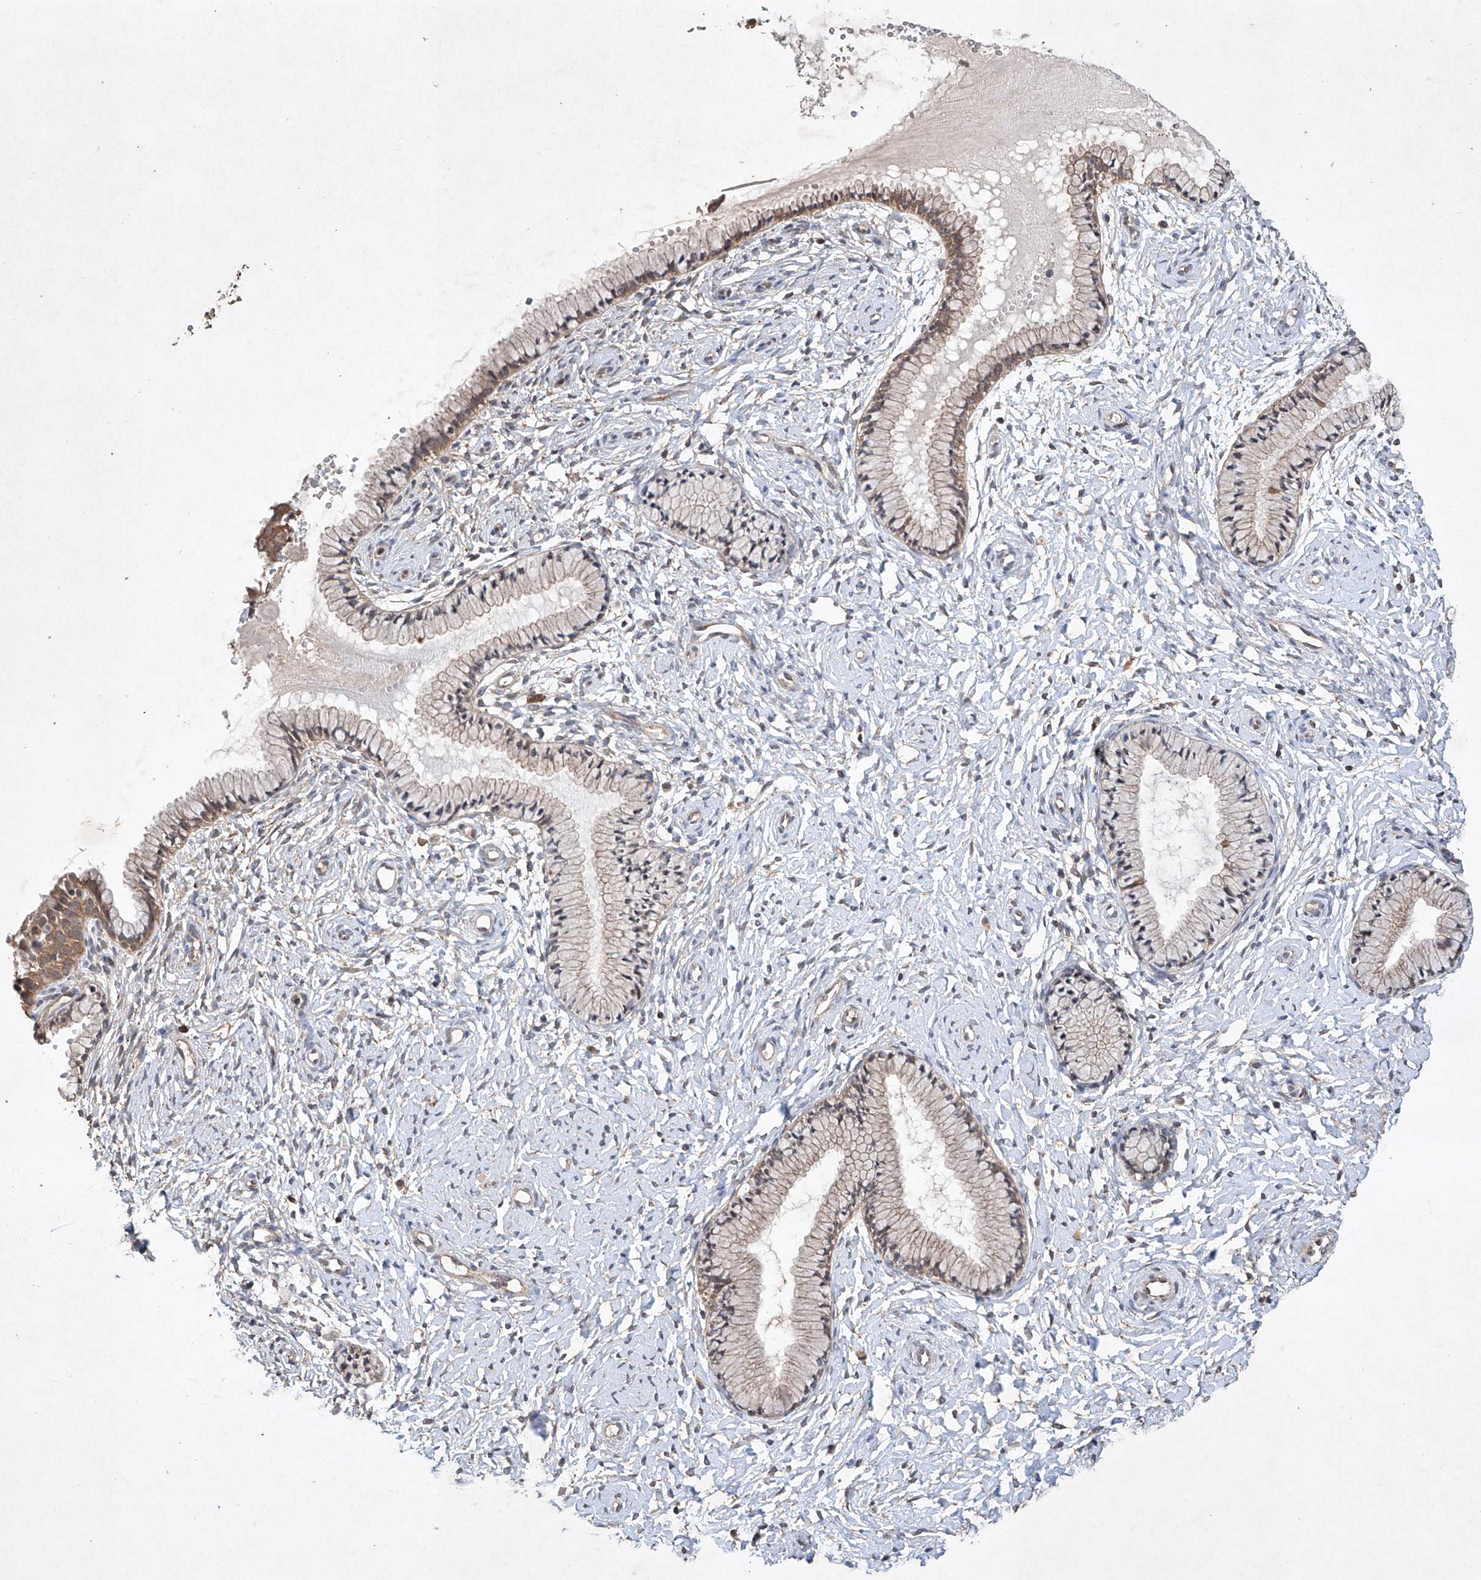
{"staining": {"intensity": "weak", "quantity": "25%-75%", "location": "cytoplasmic/membranous"}, "tissue": "cervix", "cell_type": "Glandular cells", "image_type": "normal", "snomed": [{"axis": "morphology", "description": "Normal tissue, NOS"}, {"axis": "topography", "description": "Cervix"}], "caption": "Immunohistochemistry (IHC) (DAB) staining of unremarkable cervix shows weak cytoplasmic/membranous protein positivity in approximately 25%-75% of glandular cells. (Brightfield microscopy of DAB IHC at high magnification).", "gene": "LURAP1", "patient": {"sex": "female", "age": 33}}